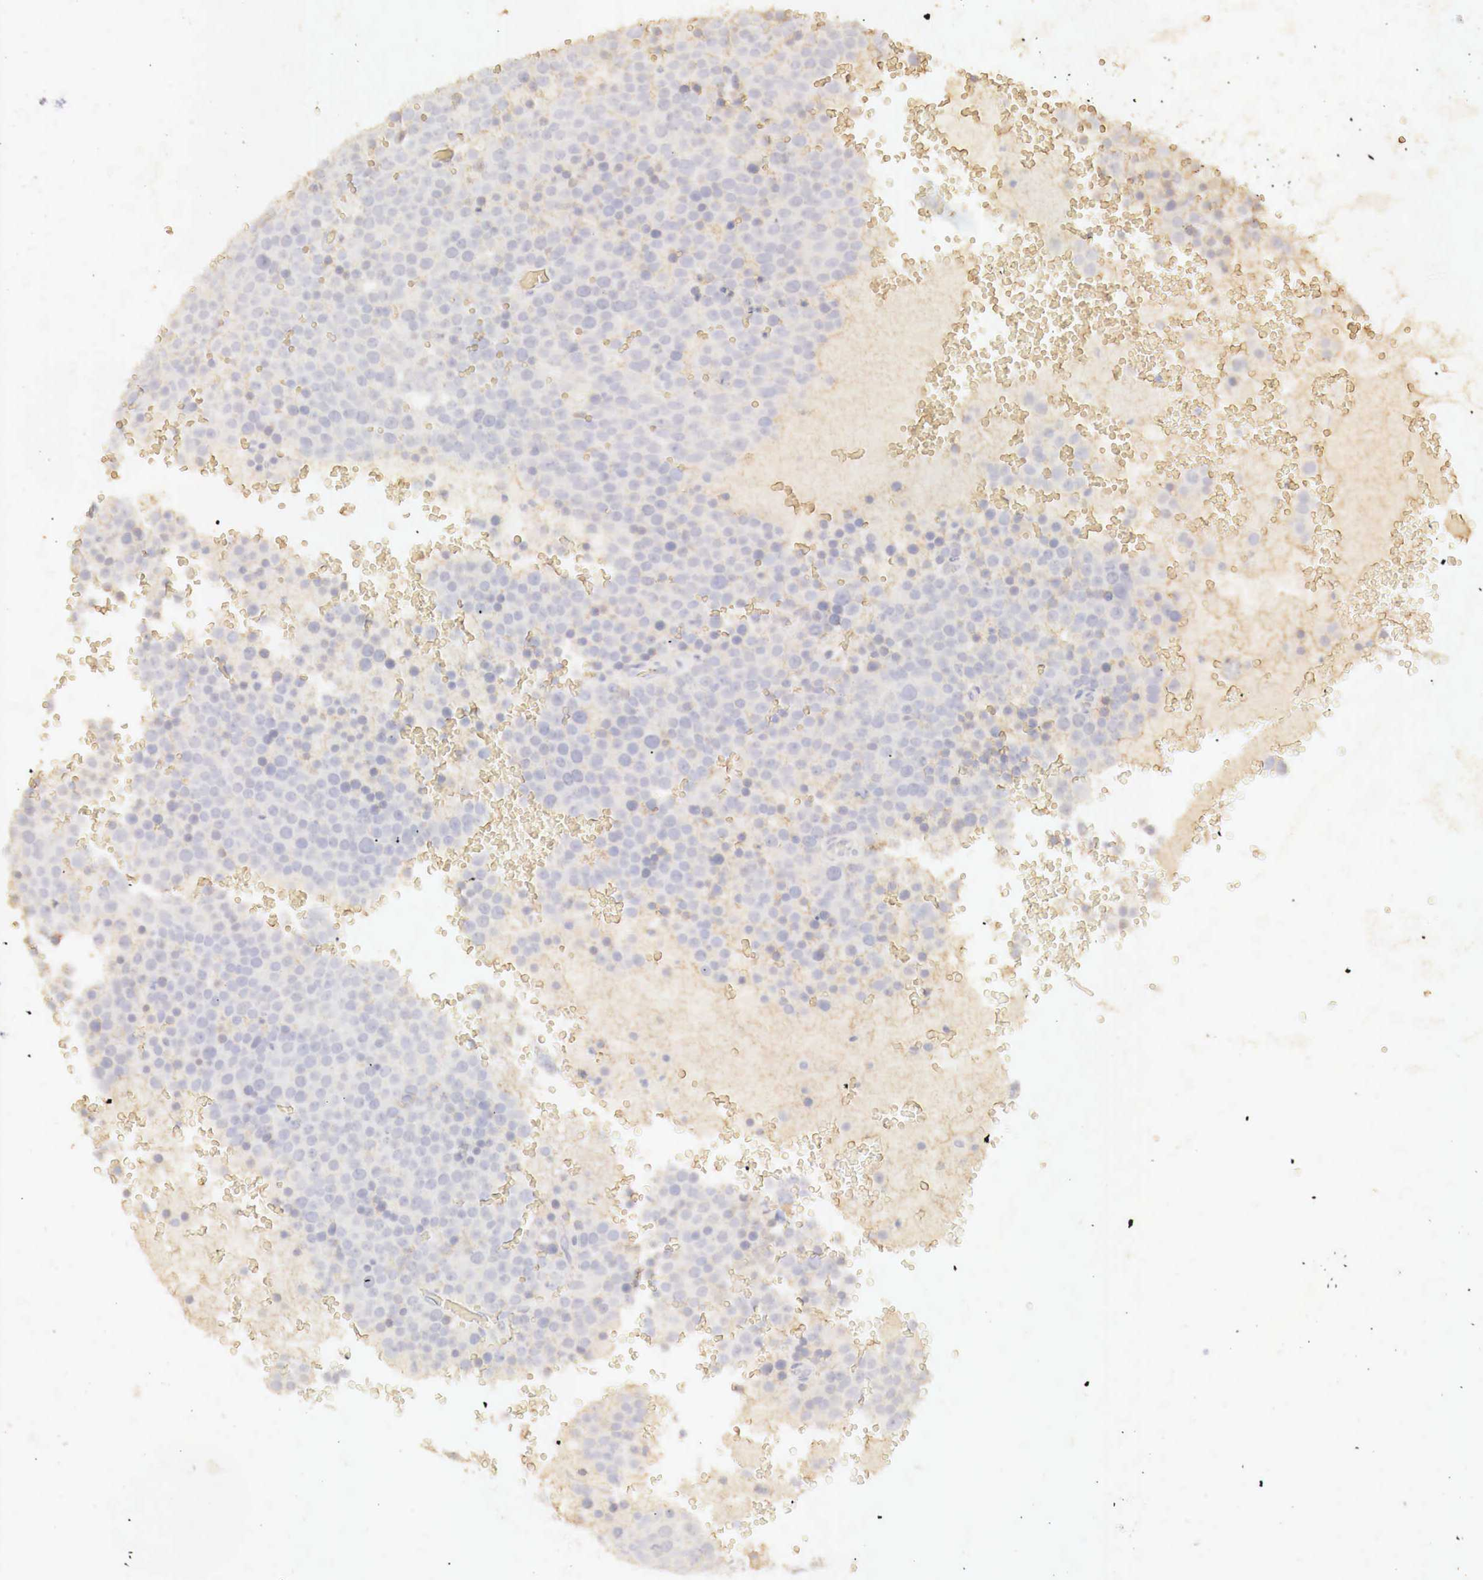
{"staining": {"intensity": "negative", "quantity": "none", "location": "none"}, "tissue": "testis cancer", "cell_type": "Tumor cells", "image_type": "cancer", "snomed": [{"axis": "morphology", "description": "Seminoma, NOS"}, {"axis": "topography", "description": "Testis"}], "caption": "Protein analysis of testis cancer reveals no significant staining in tumor cells.", "gene": "OTC", "patient": {"sex": "male", "age": 71}}